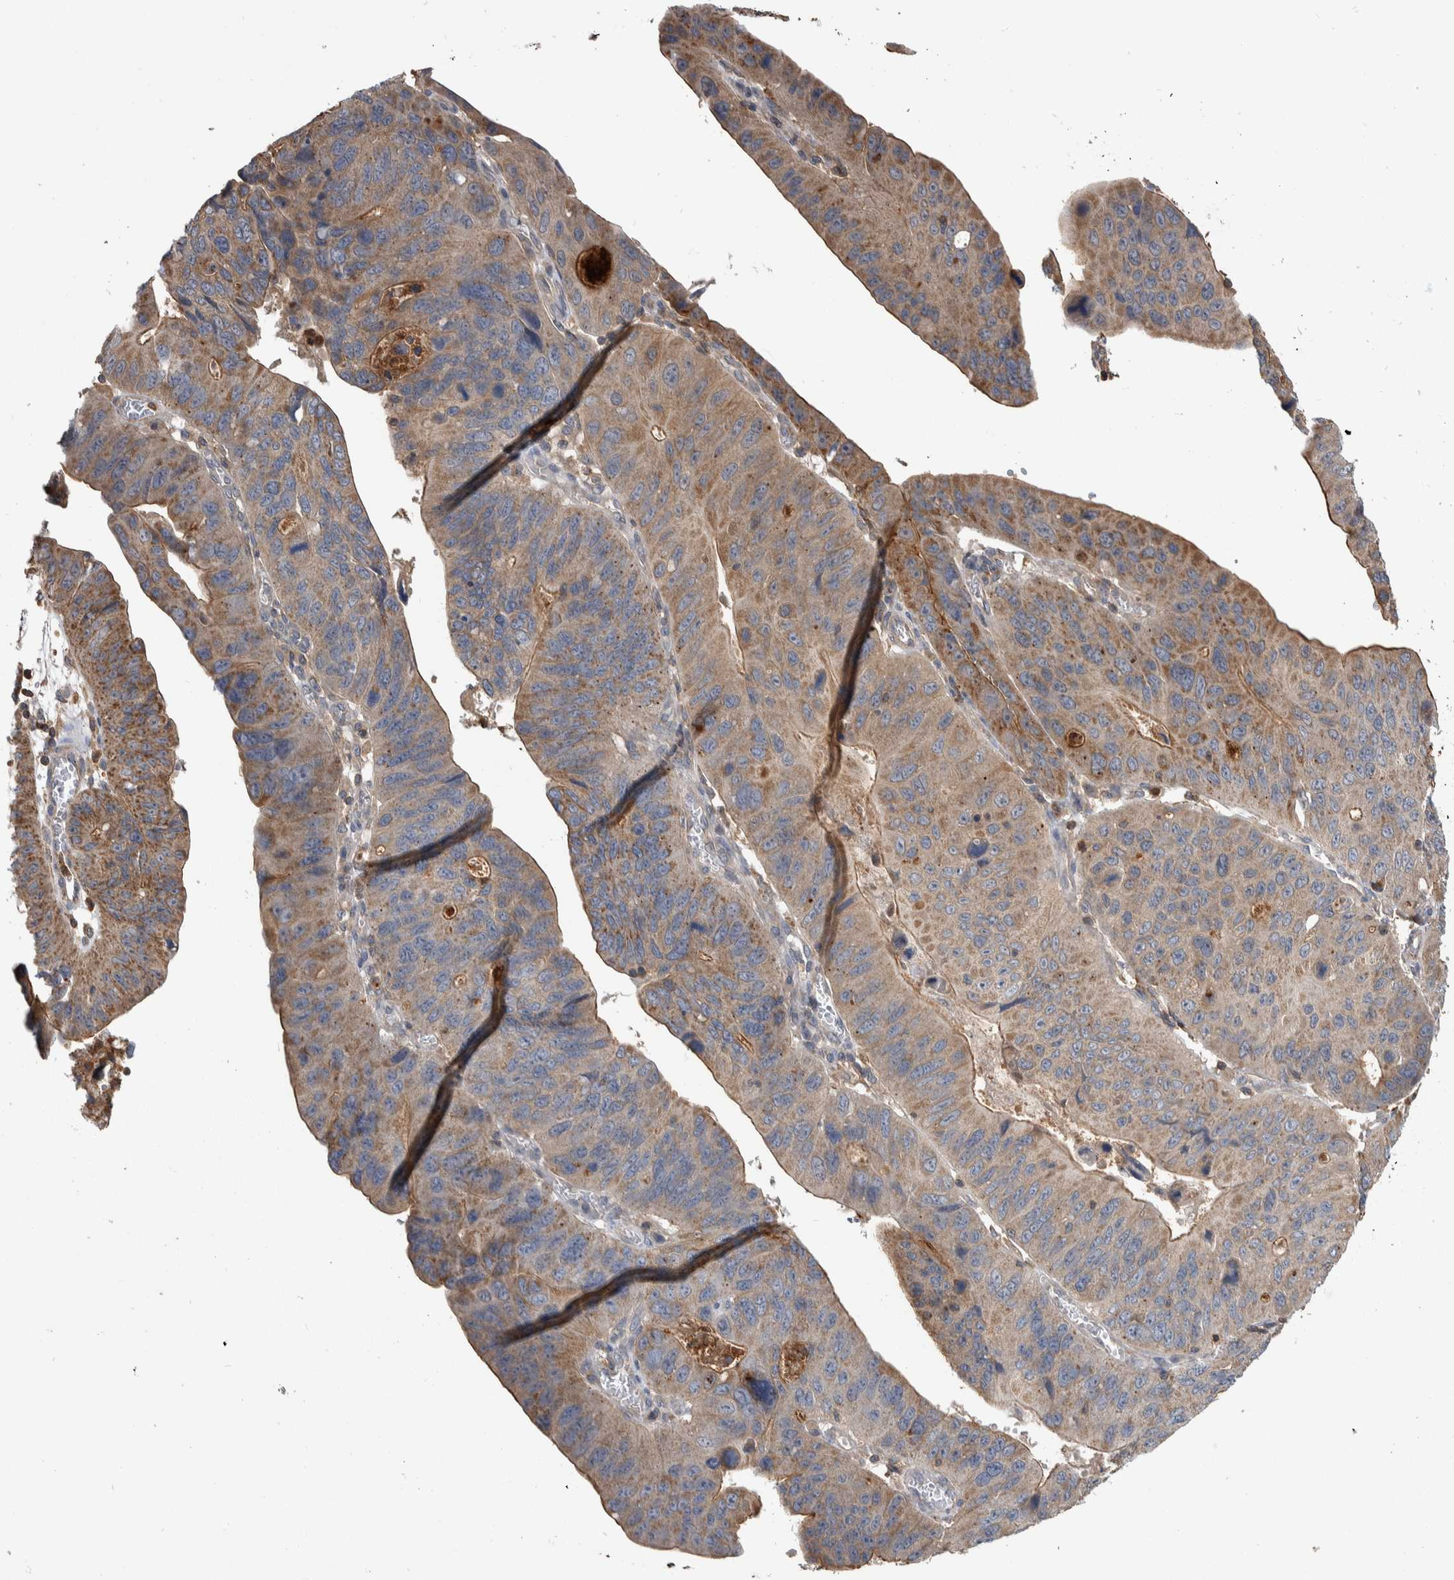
{"staining": {"intensity": "weak", "quantity": ">75%", "location": "cytoplasmic/membranous"}, "tissue": "stomach cancer", "cell_type": "Tumor cells", "image_type": "cancer", "snomed": [{"axis": "morphology", "description": "Adenocarcinoma, NOS"}, {"axis": "topography", "description": "Stomach"}], "caption": "Immunohistochemical staining of stomach adenocarcinoma demonstrates low levels of weak cytoplasmic/membranous protein staining in approximately >75% of tumor cells.", "gene": "SDCBP", "patient": {"sex": "male", "age": 59}}